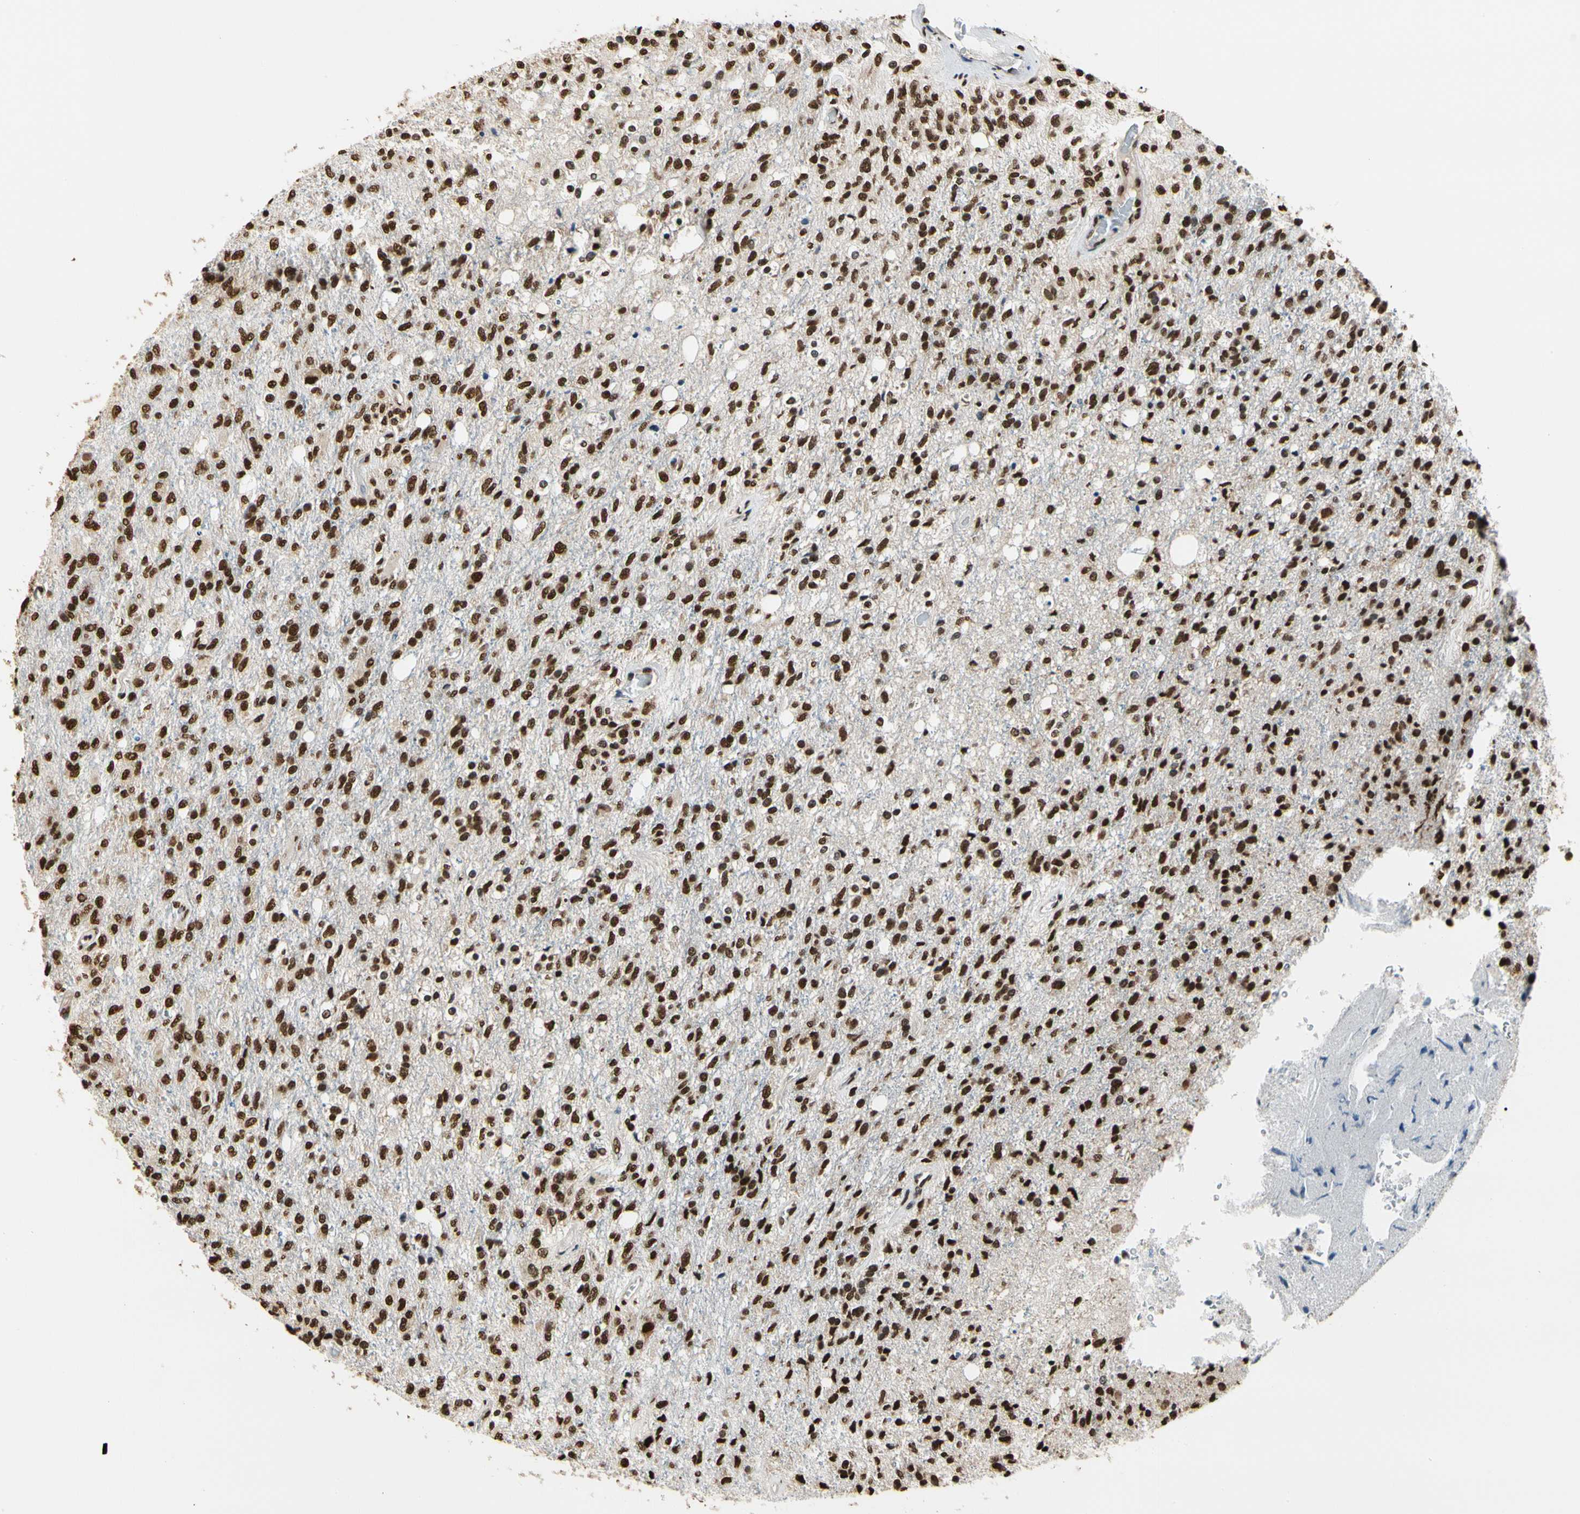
{"staining": {"intensity": "strong", "quantity": ">75%", "location": "nuclear"}, "tissue": "glioma", "cell_type": "Tumor cells", "image_type": "cancer", "snomed": [{"axis": "morphology", "description": "Normal tissue, NOS"}, {"axis": "morphology", "description": "Glioma, malignant, High grade"}, {"axis": "topography", "description": "Cerebral cortex"}], "caption": "IHC of glioma displays high levels of strong nuclear expression in about >75% of tumor cells.", "gene": "HNRNPK", "patient": {"sex": "male", "age": 77}}